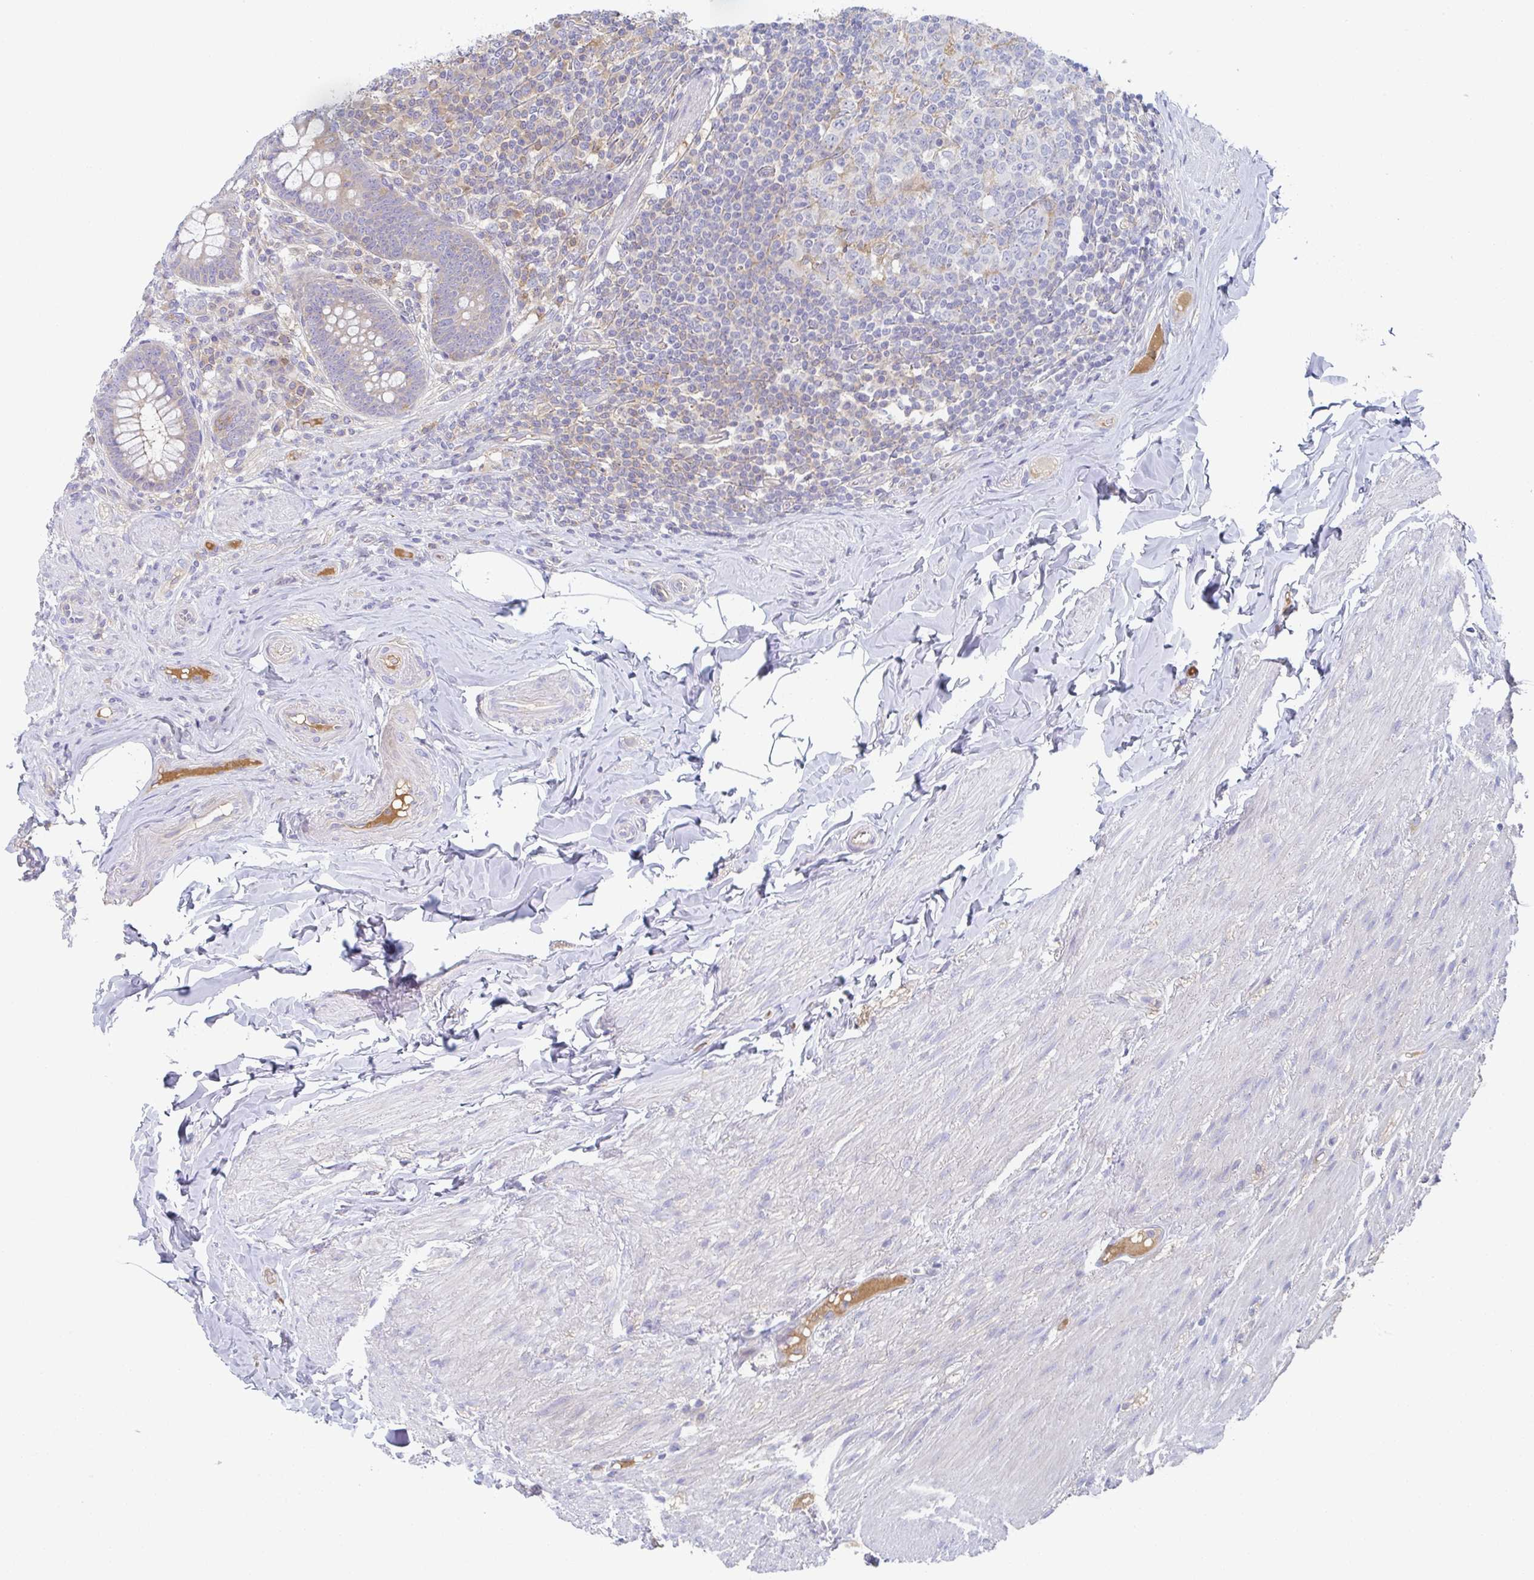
{"staining": {"intensity": "negative", "quantity": "none", "location": "none"}, "tissue": "appendix", "cell_type": "Glandular cells", "image_type": "normal", "snomed": [{"axis": "morphology", "description": "Normal tissue, NOS"}, {"axis": "topography", "description": "Appendix"}], "caption": "Immunohistochemical staining of normal human appendix exhibits no significant positivity in glandular cells.", "gene": "AMPD2", "patient": {"sex": "male", "age": 71}}